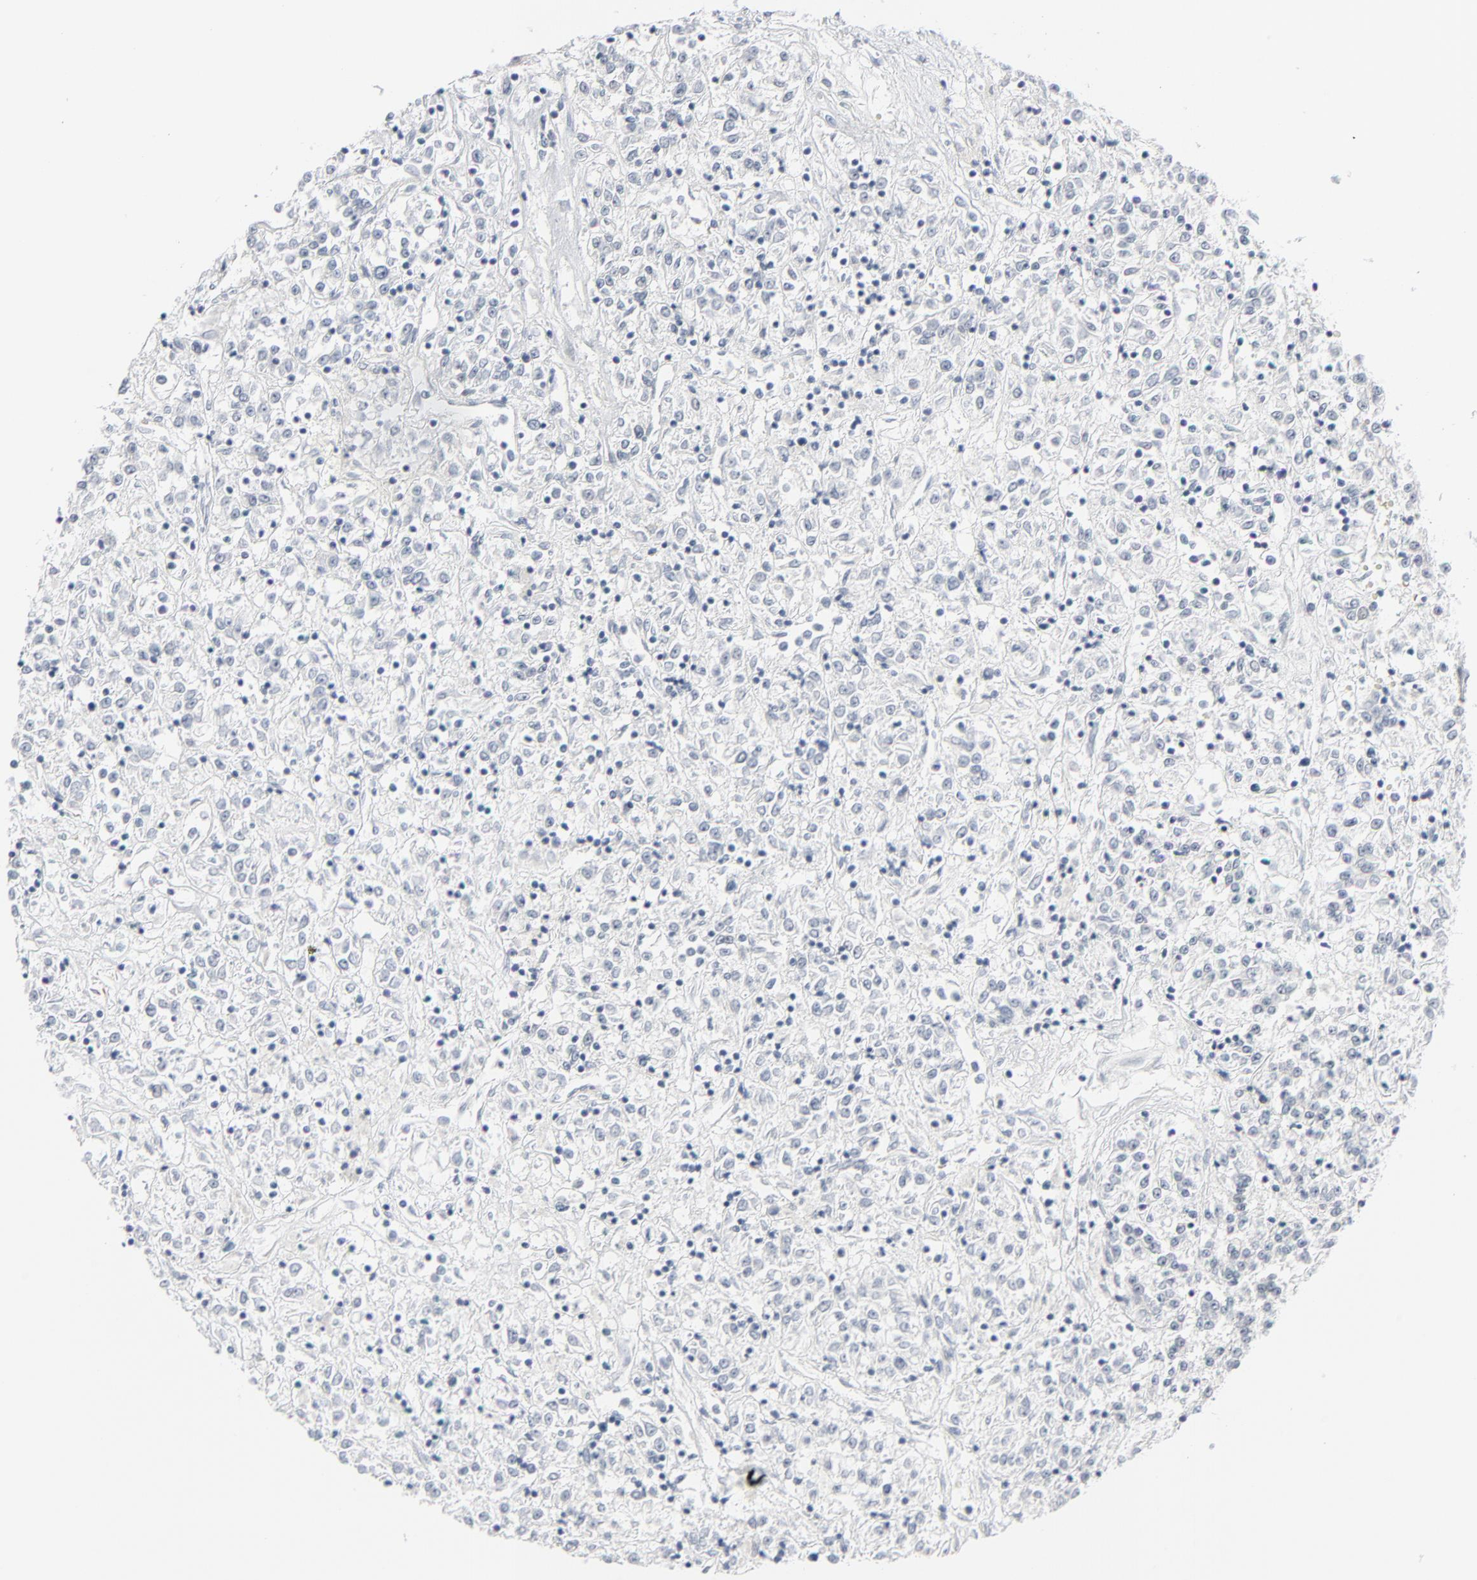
{"staining": {"intensity": "negative", "quantity": "none", "location": "none"}, "tissue": "renal cancer", "cell_type": "Tumor cells", "image_type": "cancer", "snomed": [{"axis": "morphology", "description": "Adenocarcinoma, NOS"}, {"axis": "topography", "description": "Kidney"}], "caption": "High magnification brightfield microscopy of renal cancer stained with DAB (brown) and counterstained with hematoxylin (blue): tumor cells show no significant expression.", "gene": "MITF", "patient": {"sex": "female", "age": 60}}